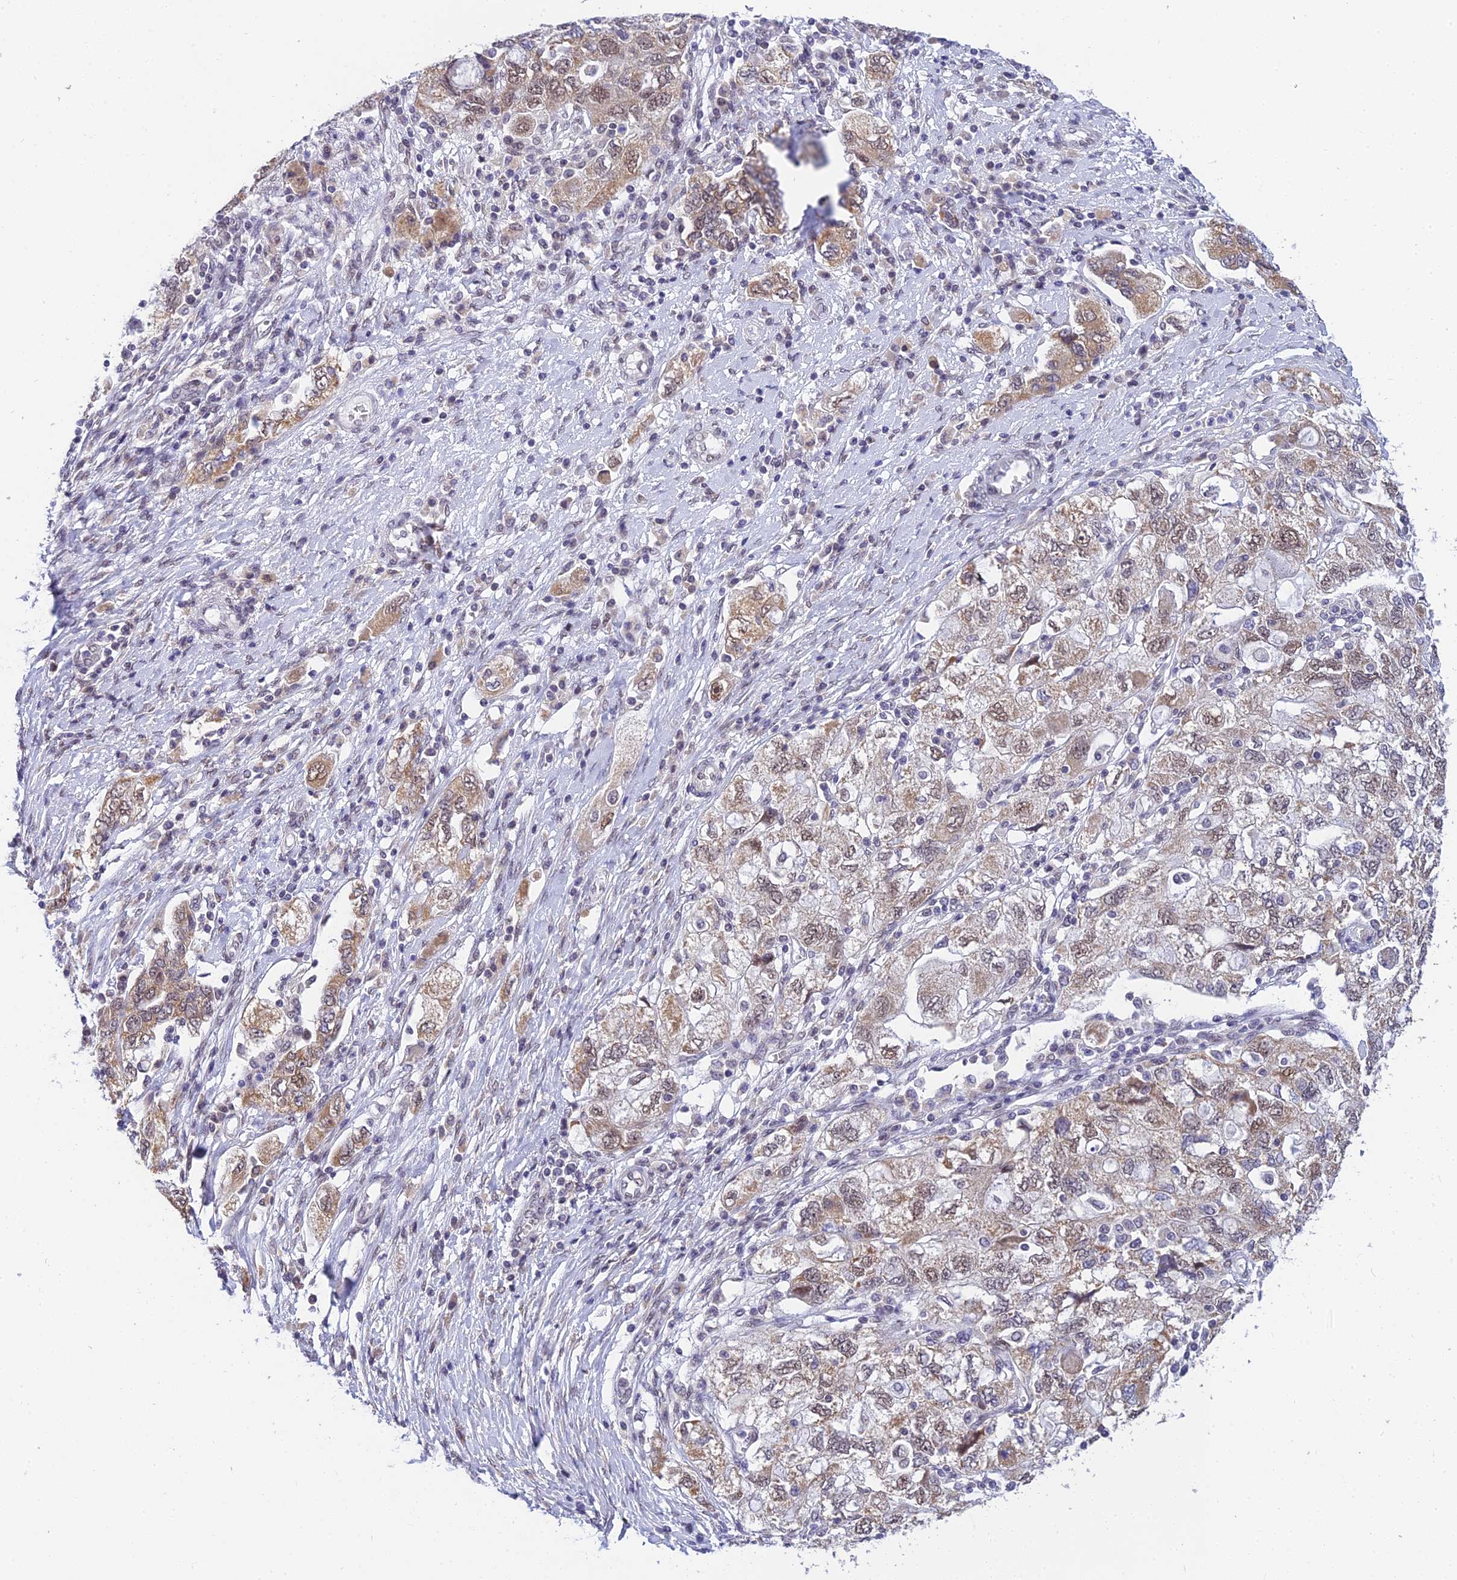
{"staining": {"intensity": "weak", "quantity": ">75%", "location": "cytoplasmic/membranous,nuclear"}, "tissue": "ovarian cancer", "cell_type": "Tumor cells", "image_type": "cancer", "snomed": [{"axis": "morphology", "description": "Carcinoma, NOS"}, {"axis": "morphology", "description": "Cystadenocarcinoma, serous, NOS"}, {"axis": "topography", "description": "Ovary"}], "caption": "The immunohistochemical stain labels weak cytoplasmic/membranous and nuclear expression in tumor cells of ovarian cancer (serous cystadenocarcinoma) tissue. (brown staining indicates protein expression, while blue staining denotes nuclei).", "gene": "C2orf49", "patient": {"sex": "female", "age": 69}}